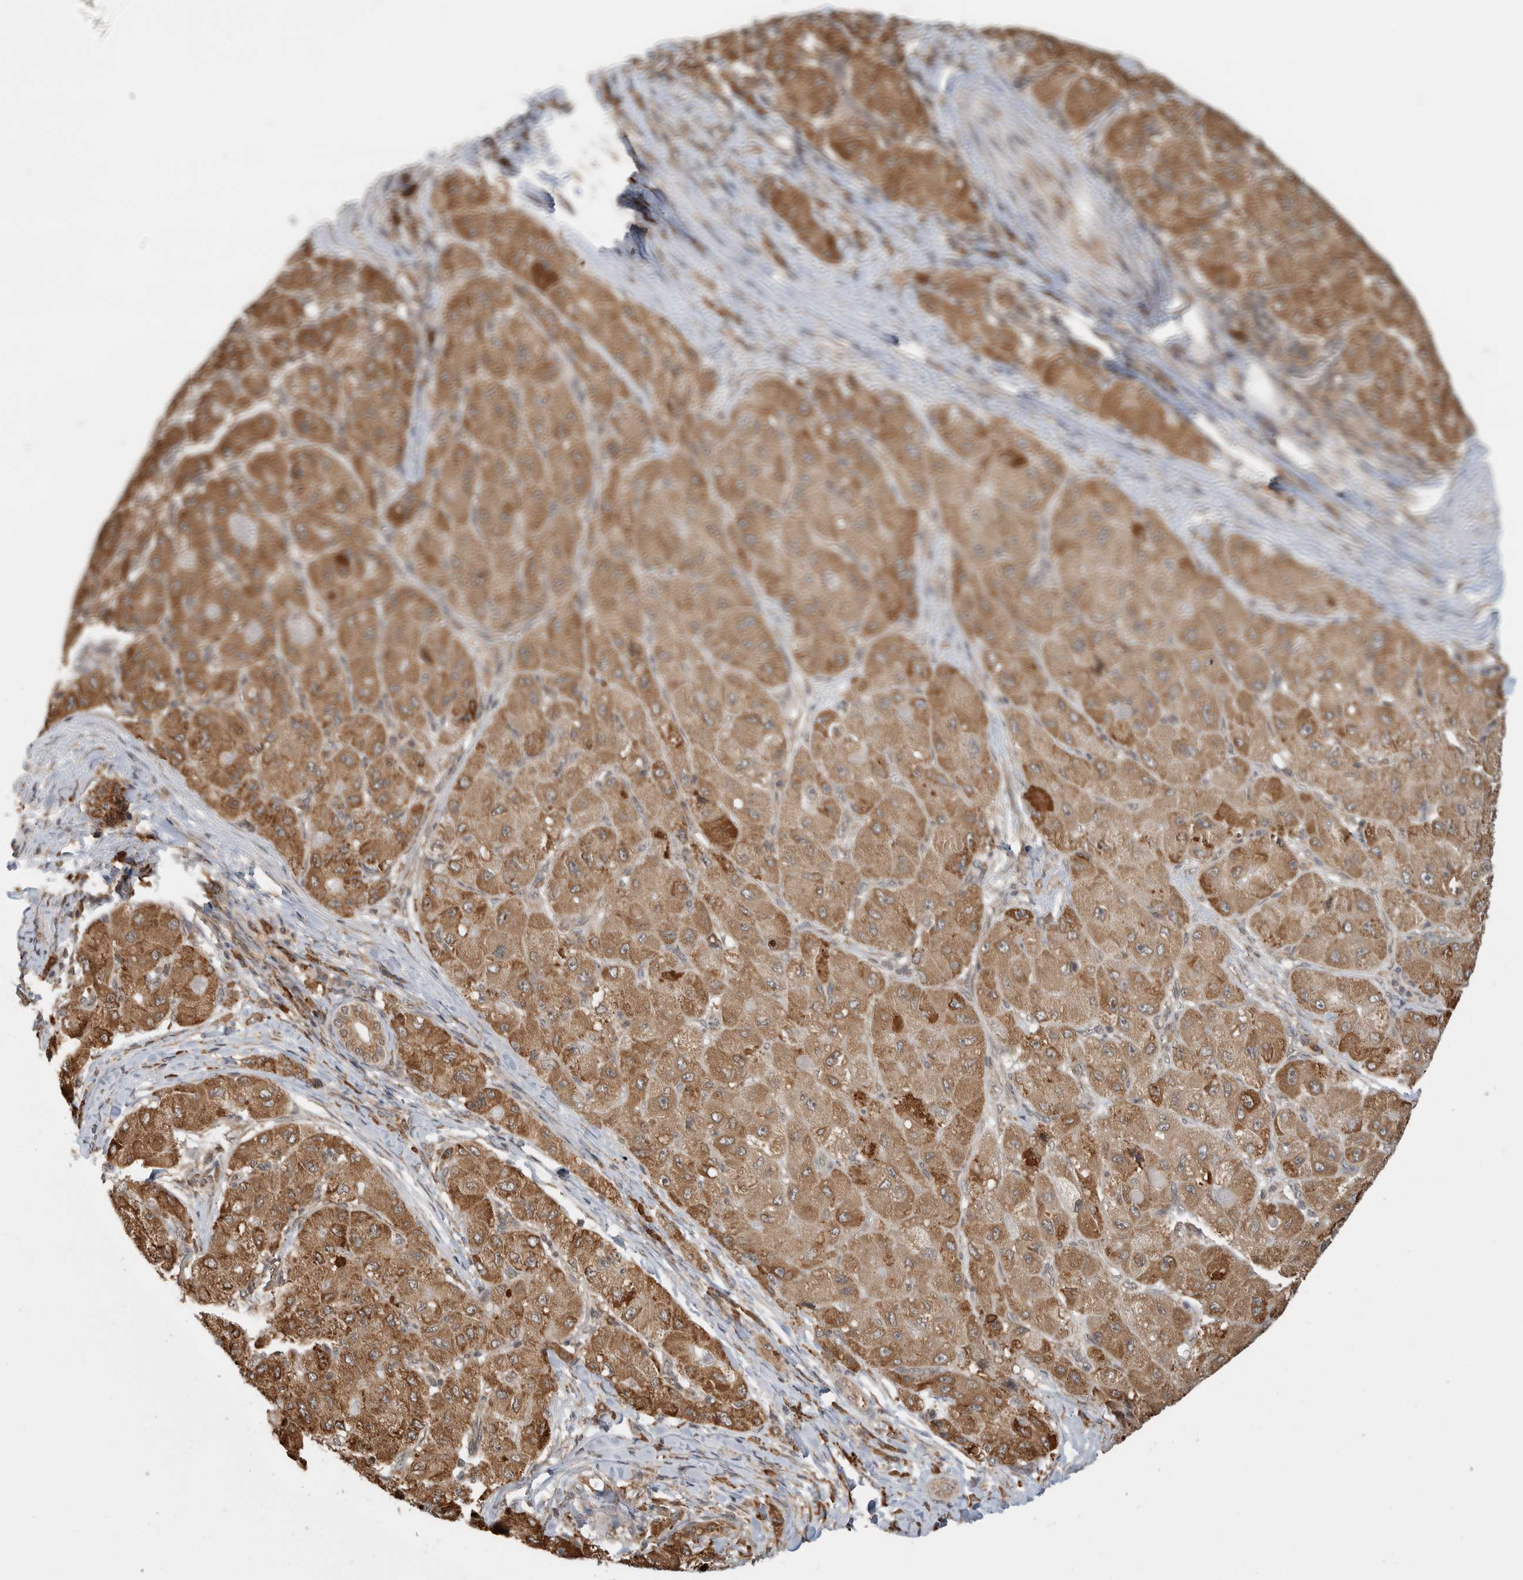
{"staining": {"intensity": "moderate", "quantity": ">75%", "location": "cytoplasmic/membranous"}, "tissue": "liver cancer", "cell_type": "Tumor cells", "image_type": "cancer", "snomed": [{"axis": "morphology", "description": "Carcinoma, Hepatocellular, NOS"}, {"axis": "topography", "description": "Liver"}], "caption": "Protein staining reveals moderate cytoplasmic/membranous expression in approximately >75% of tumor cells in hepatocellular carcinoma (liver).", "gene": "MS4A7", "patient": {"sex": "male", "age": 80}}